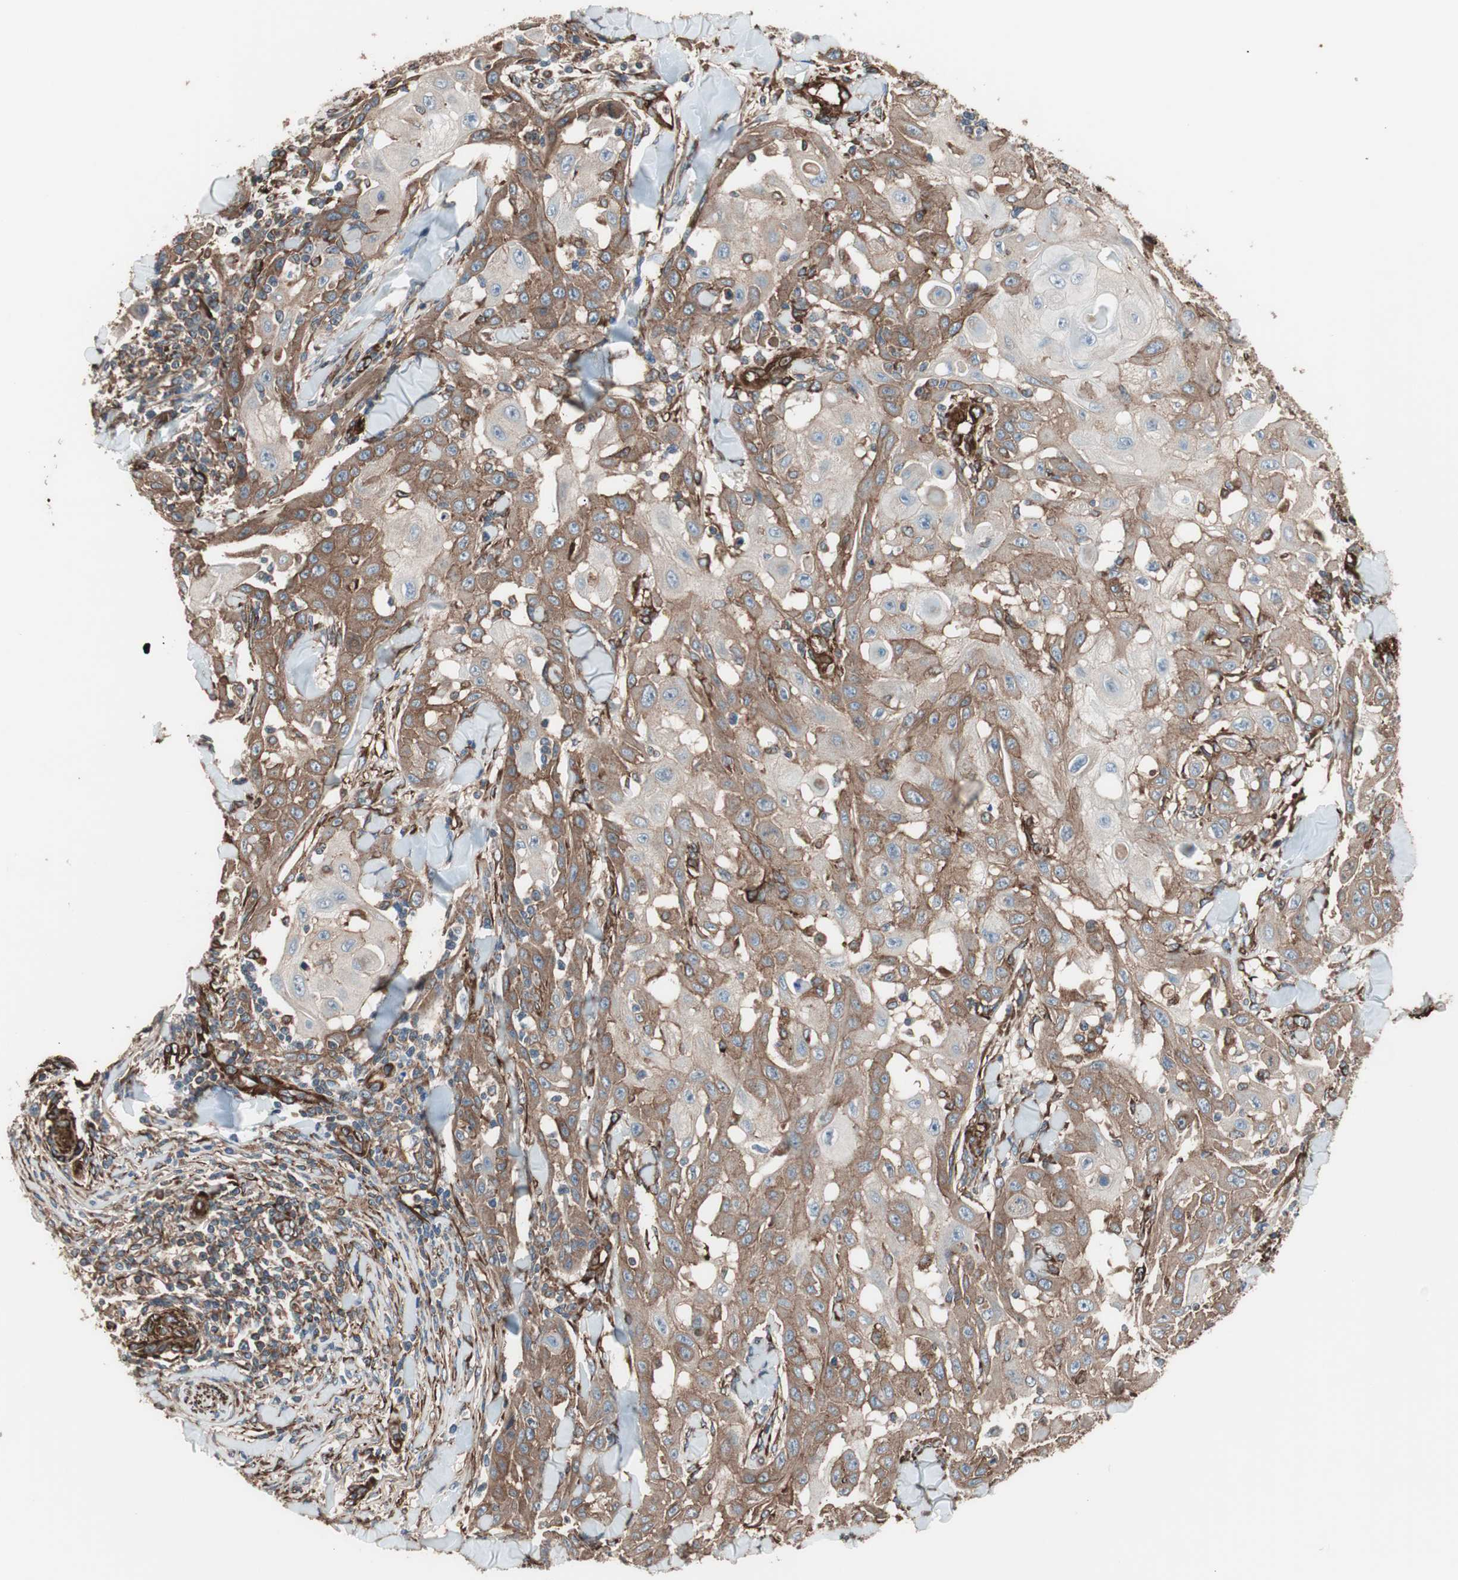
{"staining": {"intensity": "moderate", "quantity": ">75%", "location": "cytoplasmic/membranous"}, "tissue": "skin cancer", "cell_type": "Tumor cells", "image_type": "cancer", "snomed": [{"axis": "morphology", "description": "Squamous cell carcinoma, NOS"}, {"axis": "topography", "description": "Skin"}], "caption": "Tumor cells reveal medium levels of moderate cytoplasmic/membranous staining in about >75% of cells in skin squamous cell carcinoma. The staining was performed using DAB (3,3'-diaminobenzidine) to visualize the protein expression in brown, while the nuclei were stained in blue with hematoxylin (Magnification: 20x).", "gene": "GPSM2", "patient": {"sex": "male", "age": 24}}